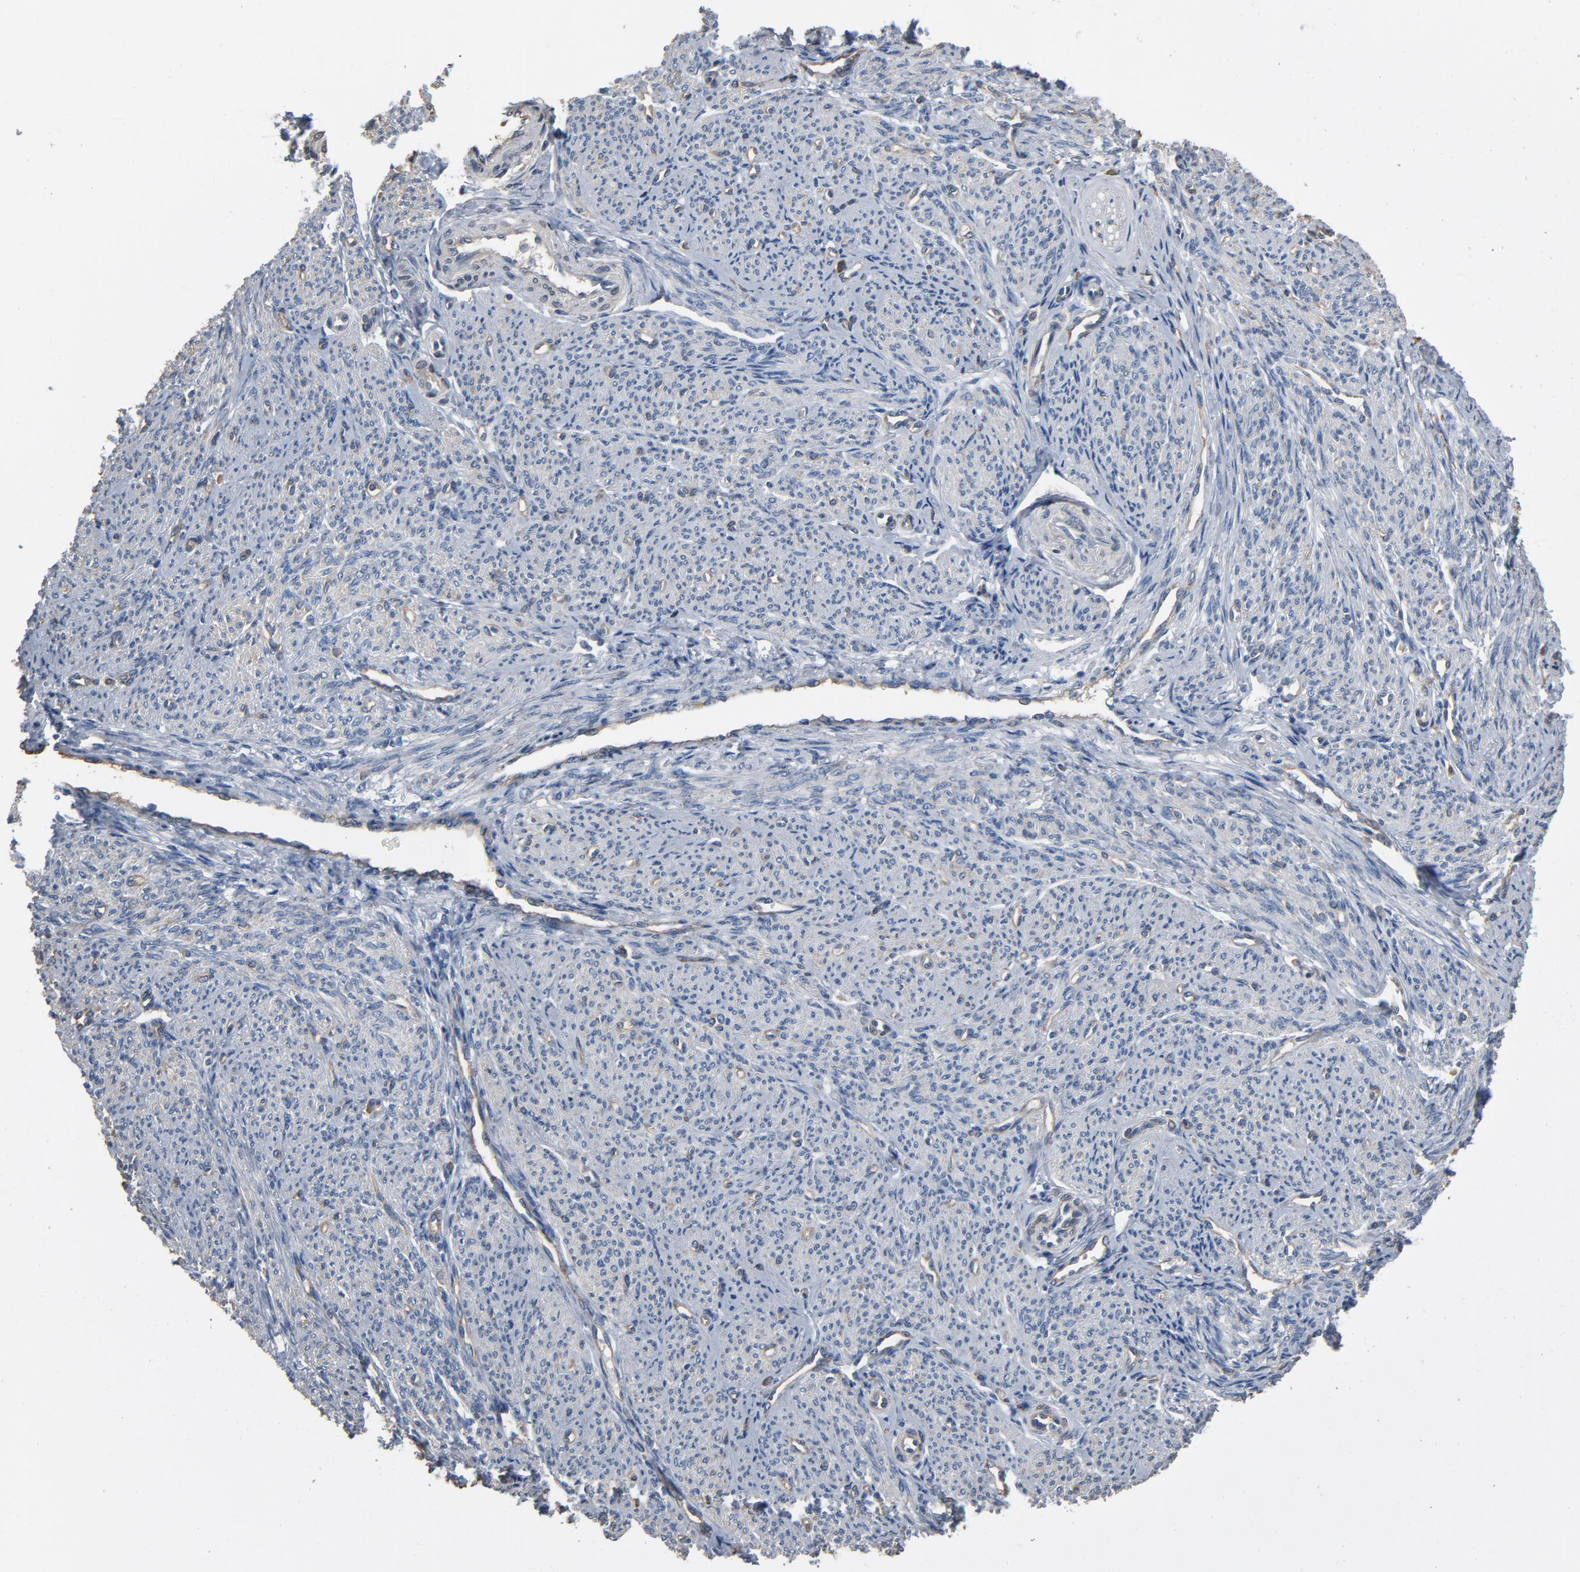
{"staining": {"intensity": "negative", "quantity": "none", "location": "none"}, "tissue": "smooth muscle", "cell_type": "Smooth muscle cells", "image_type": "normal", "snomed": [{"axis": "morphology", "description": "Normal tissue, NOS"}, {"axis": "topography", "description": "Smooth muscle"}], "caption": "Histopathology image shows no protein expression in smooth muscle cells of unremarkable smooth muscle. (Immunohistochemistry (ihc), brightfield microscopy, high magnification).", "gene": "SOX6", "patient": {"sex": "female", "age": 65}}